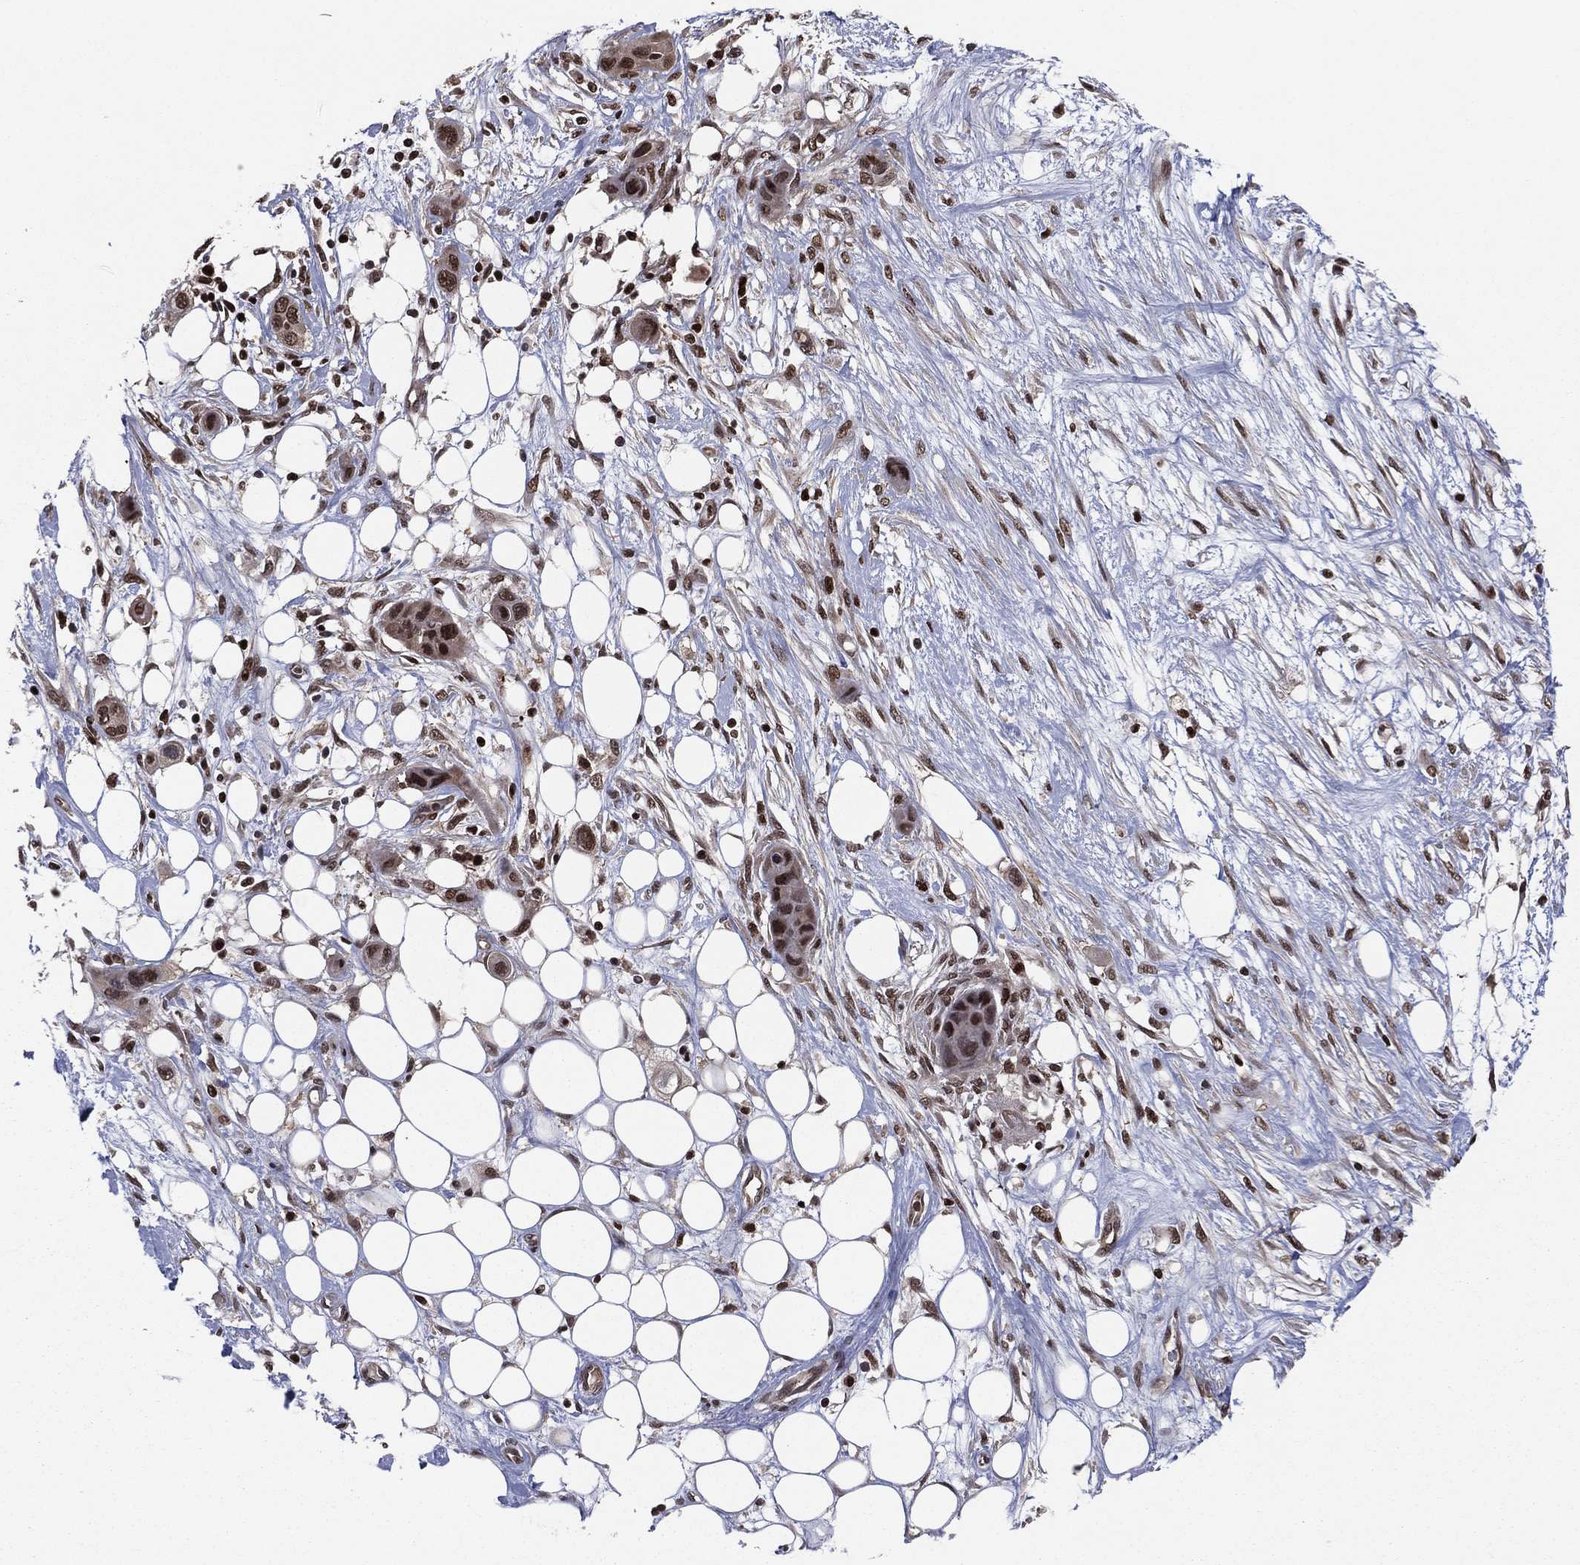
{"staining": {"intensity": "strong", "quantity": "25%-75%", "location": "nuclear"}, "tissue": "skin cancer", "cell_type": "Tumor cells", "image_type": "cancer", "snomed": [{"axis": "morphology", "description": "Squamous cell carcinoma, NOS"}, {"axis": "topography", "description": "Skin"}], "caption": "Strong nuclear protein expression is present in about 25%-75% of tumor cells in skin cancer.", "gene": "PSMA1", "patient": {"sex": "male", "age": 79}}